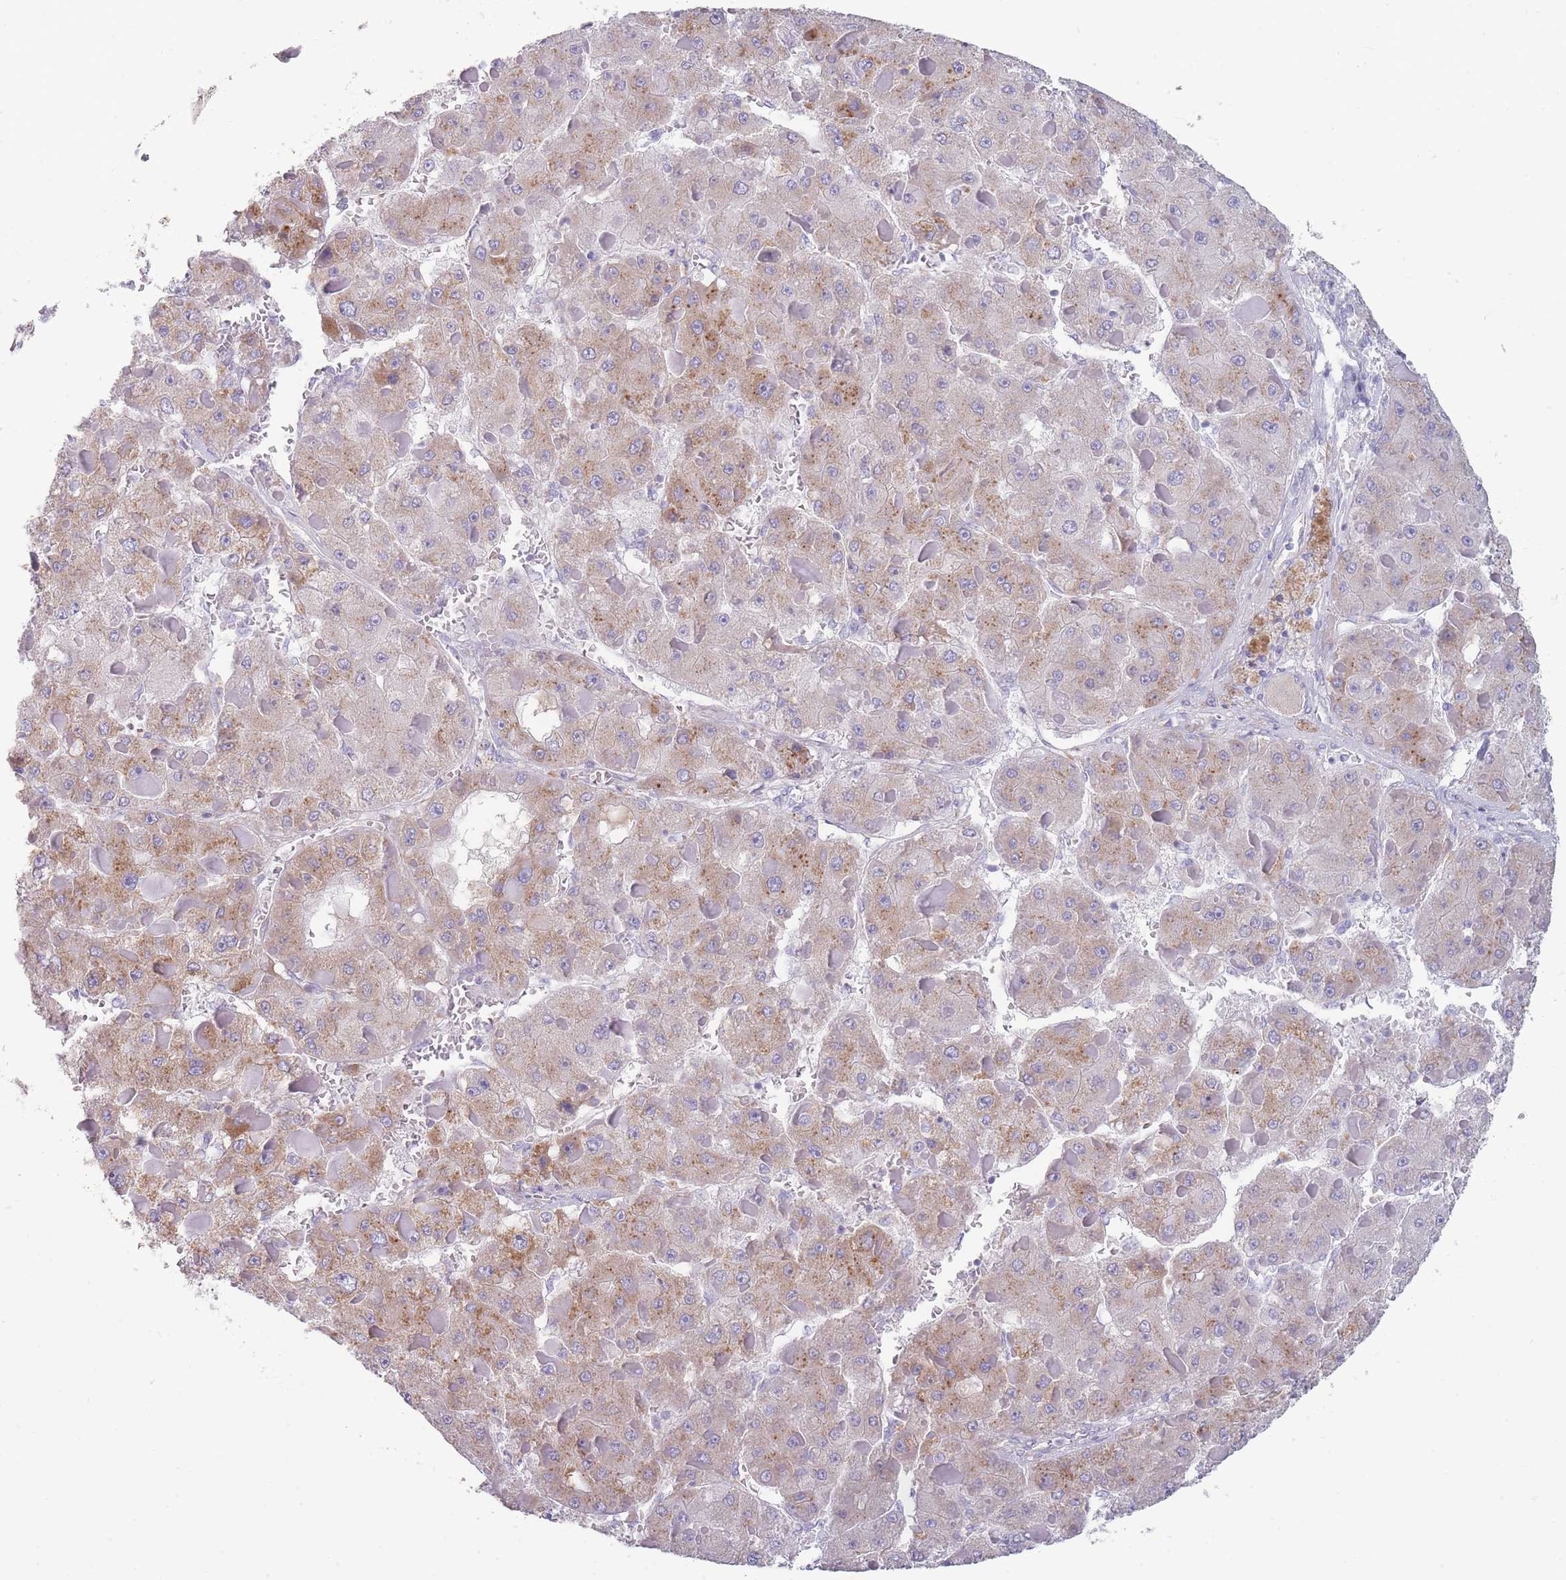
{"staining": {"intensity": "moderate", "quantity": ">75%", "location": "cytoplasmic/membranous"}, "tissue": "liver cancer", "cell_type": "Tumor cells", "image_type": "cancer", "snomed": [{"axis": "morphology", "description": "Carcinoma, Hepatocellular, NOS"}, {"axis": "topography", "description": "Liver"}], "caption": "Hepatocellular carcinoma (liver) tissue shows moderate cytoplasmic/membranous staining in about >75% of tumor cells, visualized by immunohistochemistry.", "gene": "MRPS14", "patient": {"sex": "female", "age": 73}}